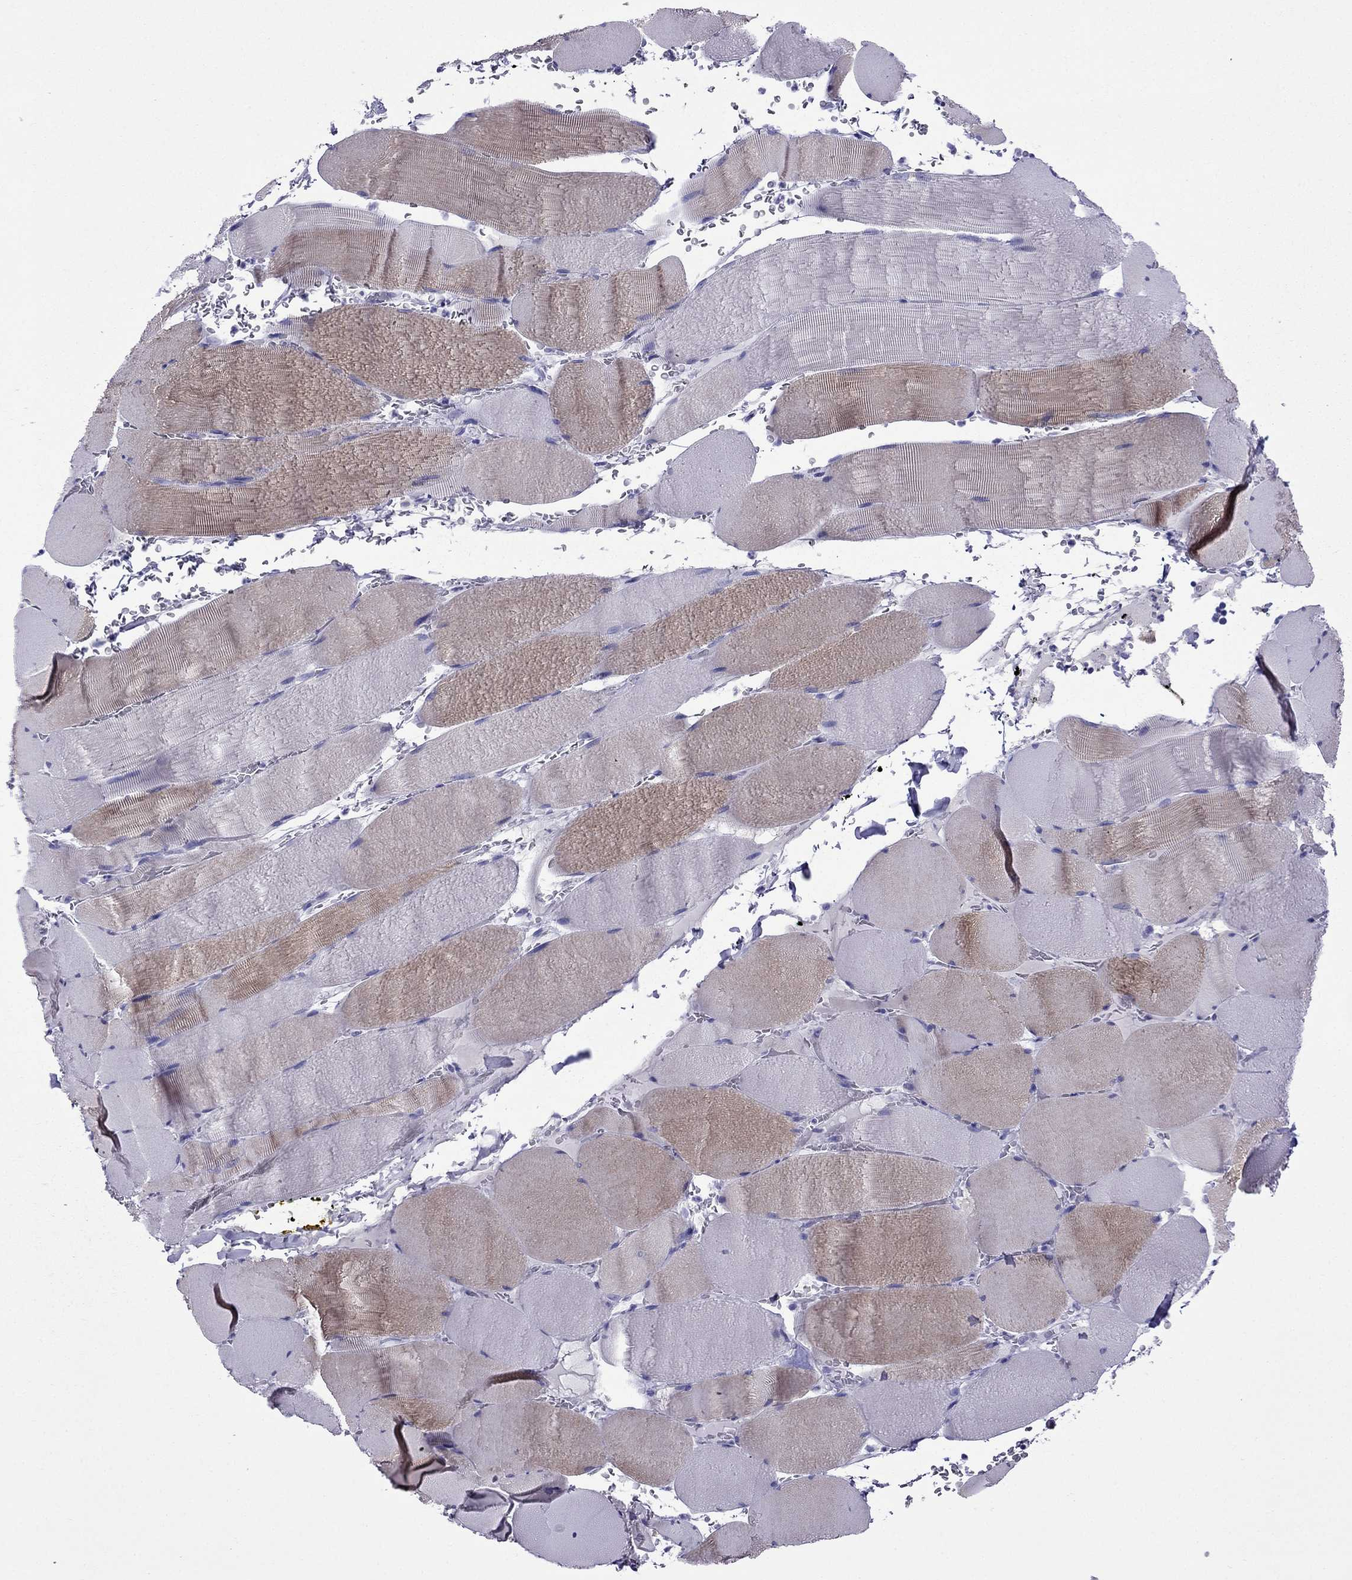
{"staining": {"intensity": "weak", "quantity": "<25%", "location": "cytoplasmic/membranous"}, "tissue": "skeletal muscle", "cell_type": "Myocytes", "image_type": "normal", "snomed": [{"axis": "morphology", "description": "Normal tissue, NOS"}, {"axis": "topography", "description": "Skeletal muscle"}], "caption": "Immunohistochemistry (IHC) histopathology image of unremarkable skeletal muscle: skeletal muscle stained with DAB (3,3'-diaminobenzidine) shows no significant protein positivity in myocytes. (DAB immunohistochemistry (IHC) with hematoxylin counter stain).", "gene": "CRYBA1", "patient": {"sex": "male", "age": 56}}